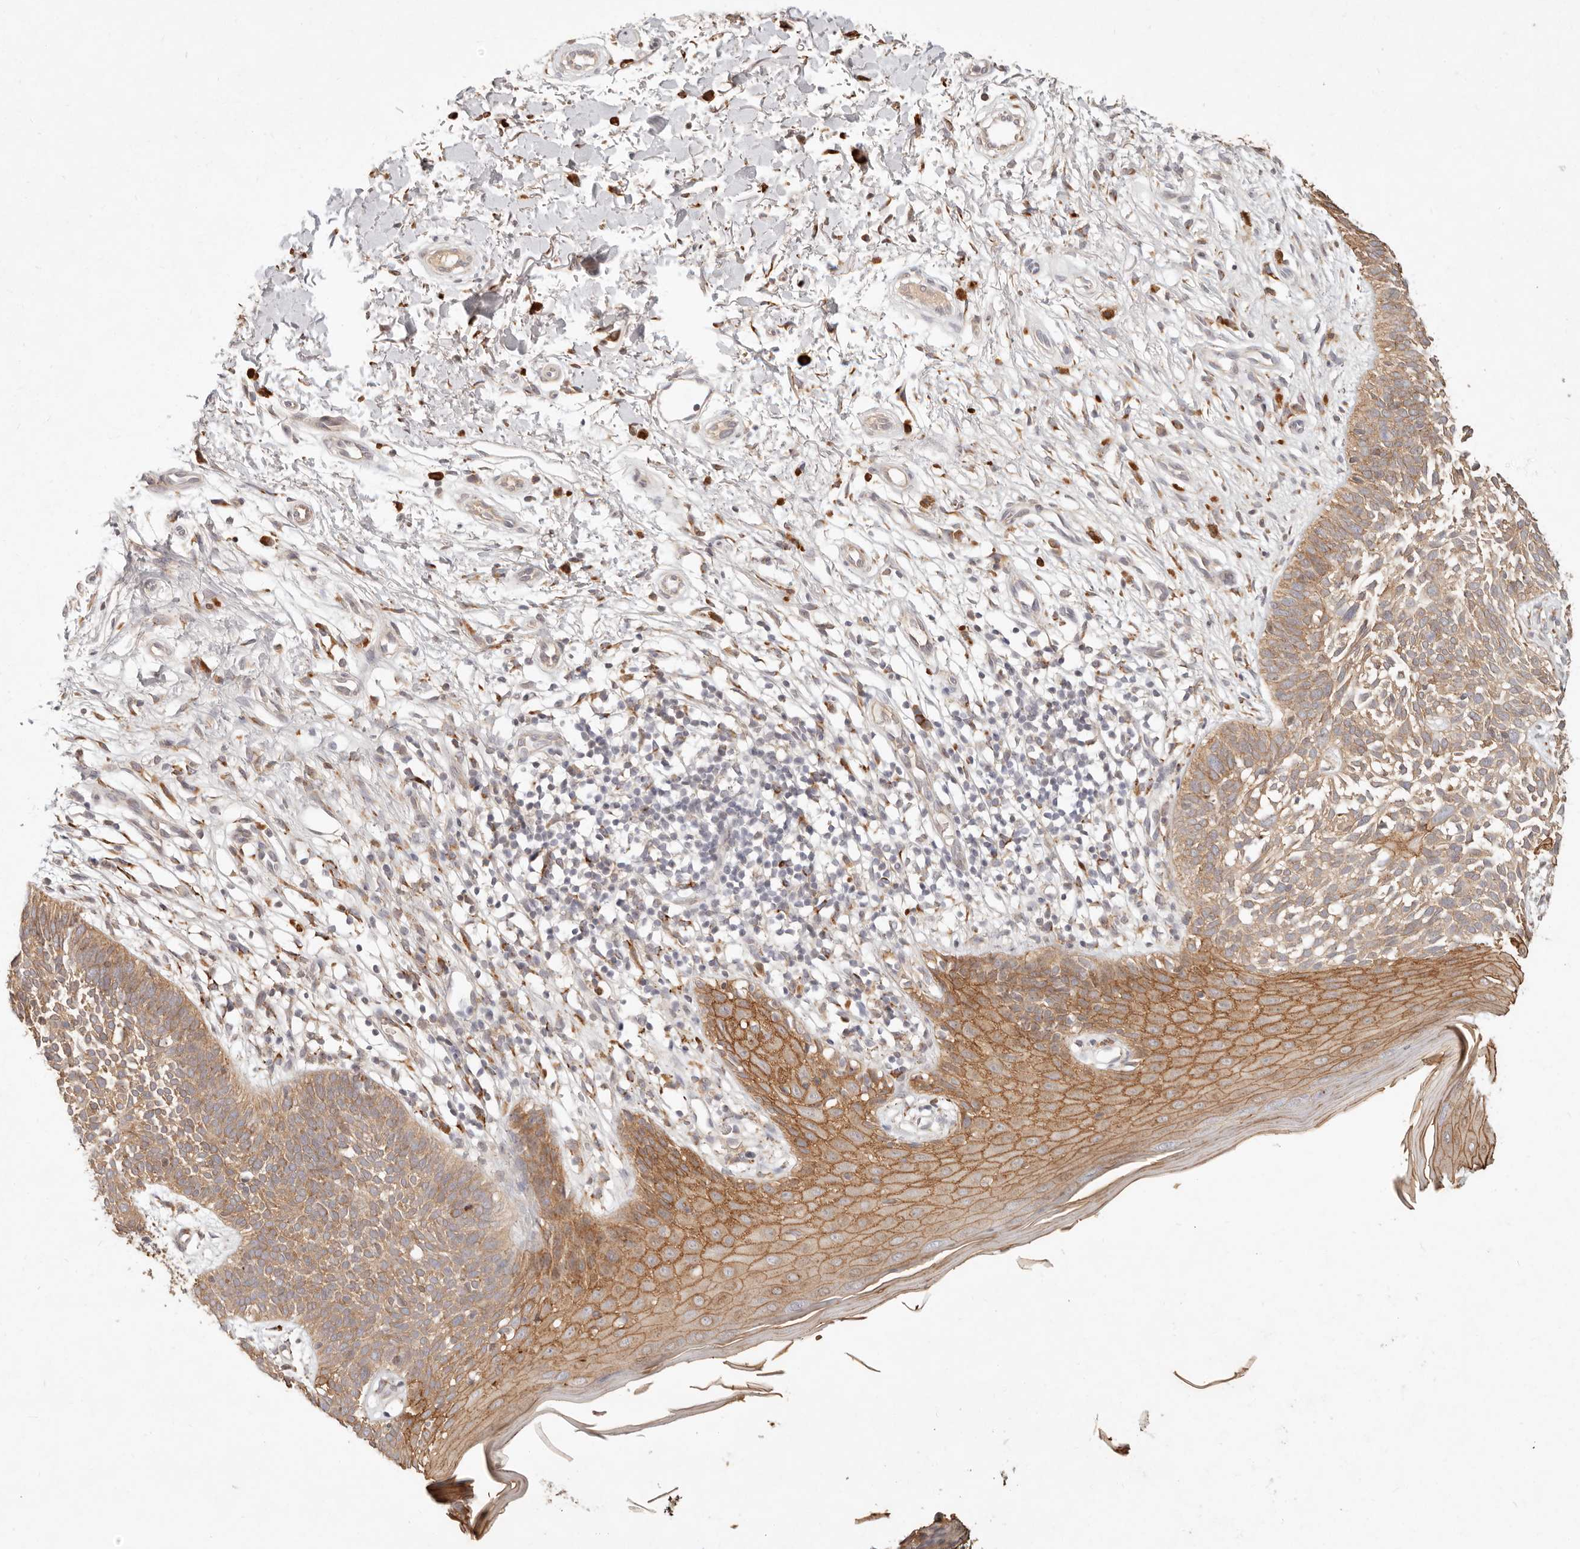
{"staining": {"intensity": "moderate", "quantity": "25%-75%", "location": "cytoplasmic/membranous"}, "tissue": "skin cancer", "cell_type": "Tumor cells", "image_type": "cancer", "snomed": [{"axis": "morphology", "description": "Basal cell carcinoma"}, {"axis": "topography", "description": "Skin"}], "caption": "Immunohistochemical staining of human skin basal cell carcinoma displays moderate cytoplasmic/membranous protein expression in approximately 25%-75% of tumor cells.", "gene": "C1orf127", "patient": {"sex": "female", "age": 64}}